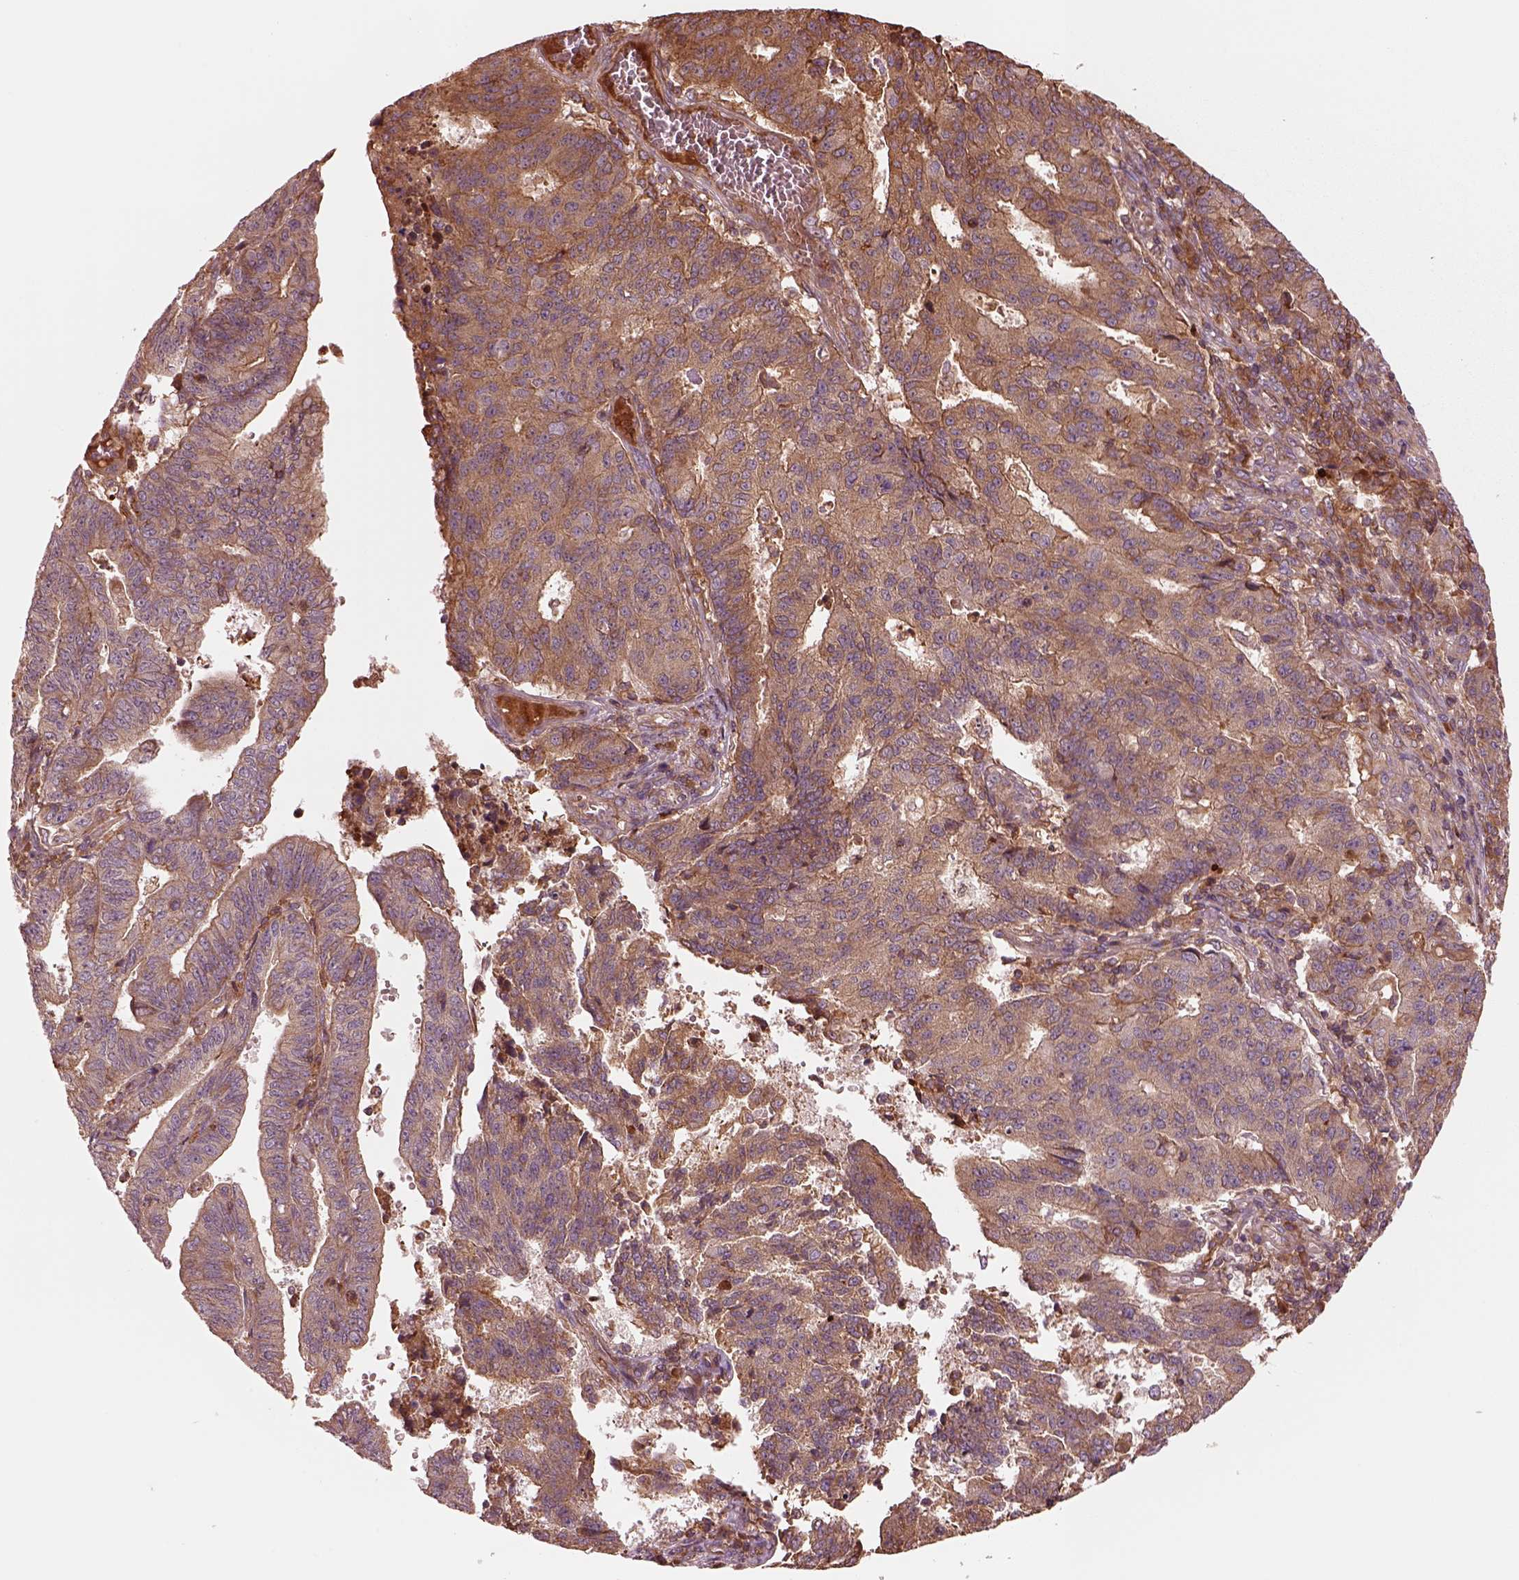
{"staining": {"intensity": "moderate", "quantity": ">75%", "location": "cytoplasmic/membranous"}, "tissue": "endometrial cancer", "cell_type": "Tumor cells", "image_type": "cancer", "snomed": [{"axis": "morphology", "description": "Adenocarcinoma, NOS"}, {"axis": "topography", "description": "Endometrium"}], "caption": "Protein staining shows moderate cytoplasmic/membranous expression in about >75% of tumor cells in endometrial adenocarcinoma.", "gene": "ASCC2", "patient": {"sex": "female", "age": 82}}